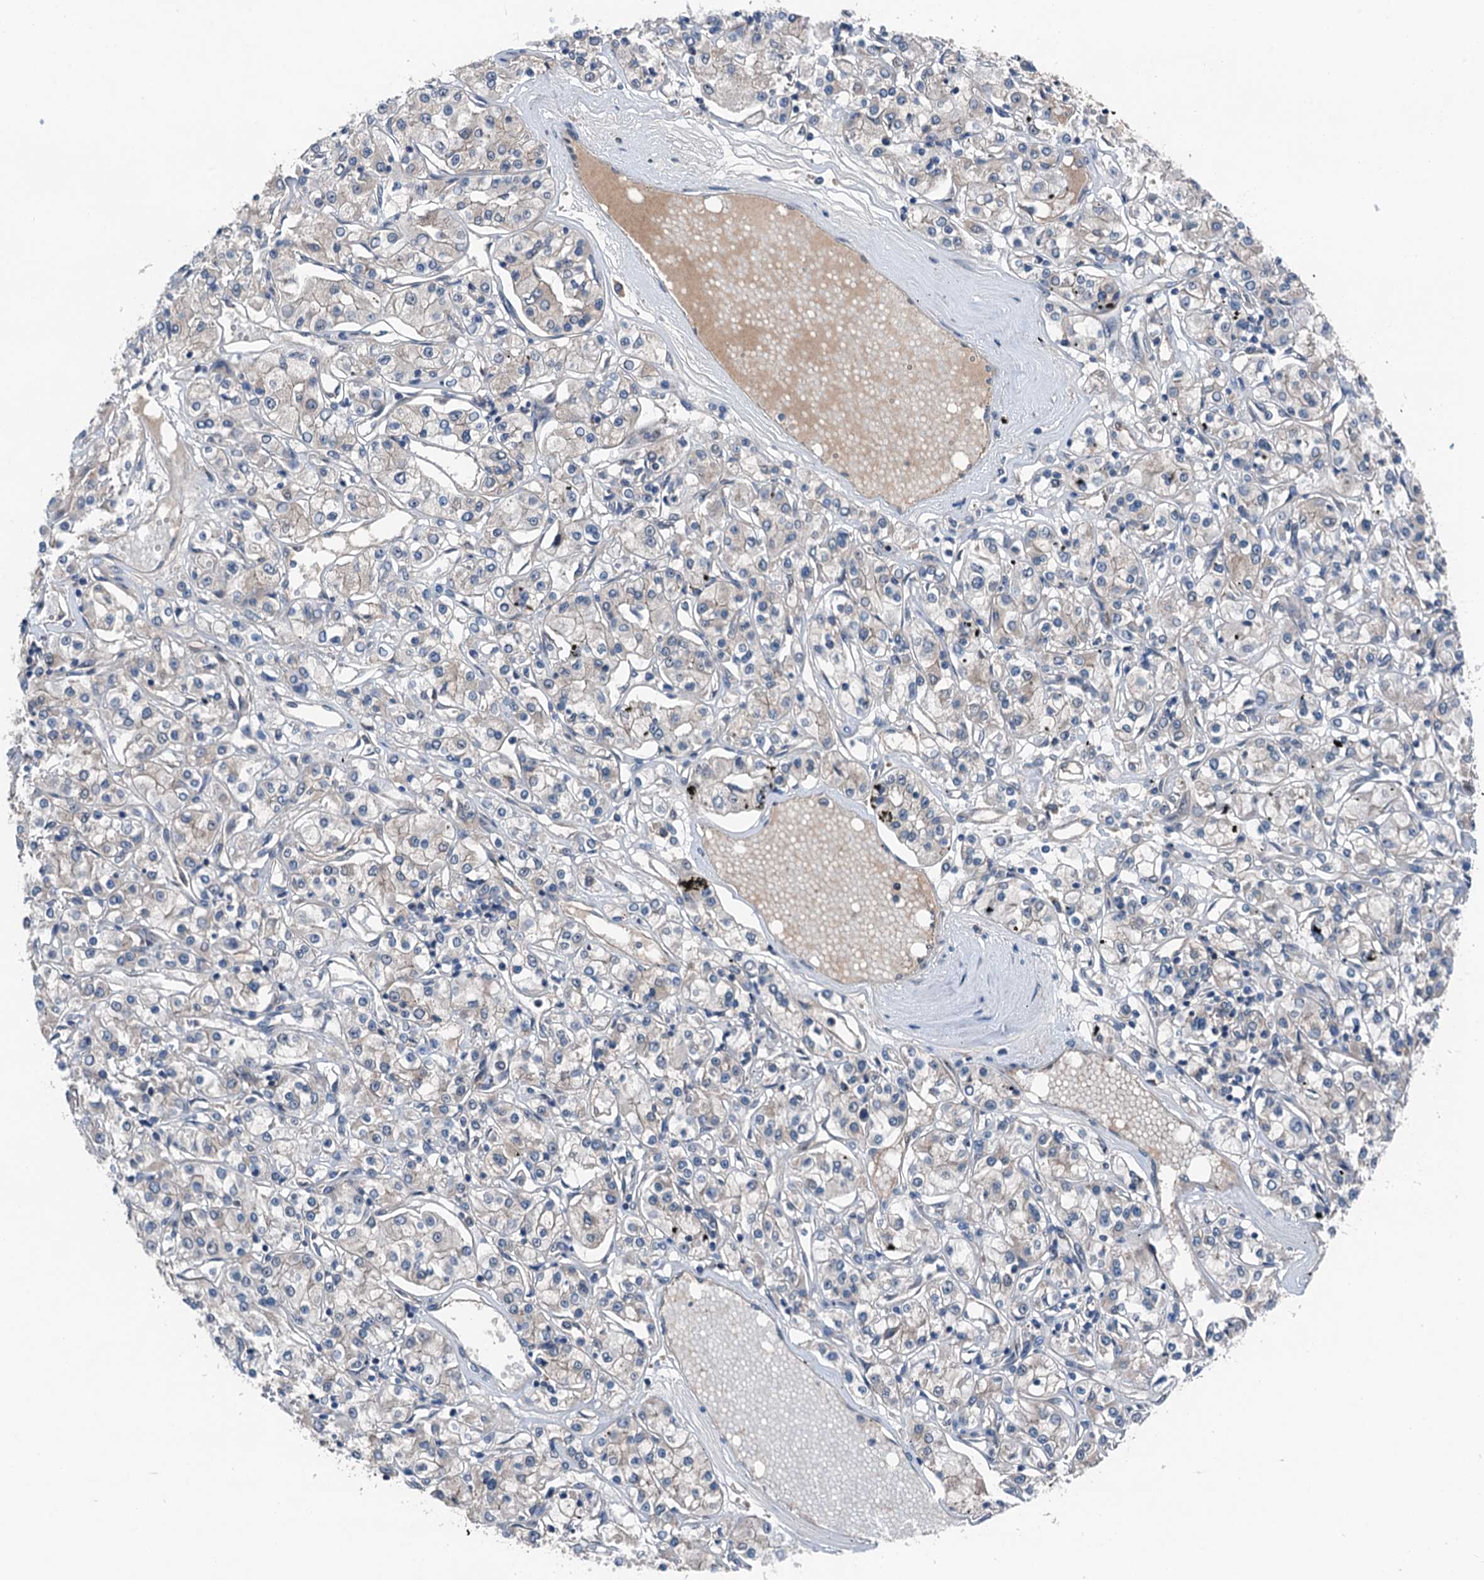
{"staining": {"intensity": "negative", "quantity": "none", "location": "none"}, "tissue": "renal cancer", "cell_type": "Tumor cells", "image_type": "cancer", "snomed": [{"axis": "morphology", "description": "Adenocarcinoma, NOS"}, {"axis": "topography", "description": "Kidney"}], "caption": "DAB immunohistochemical staining of human renal cancer (adenocarcinoma) demonstrates no significant positivity in tumor cells.", "gene": "SLC2A10", "patient": {"sex": "female", "age": 59}}